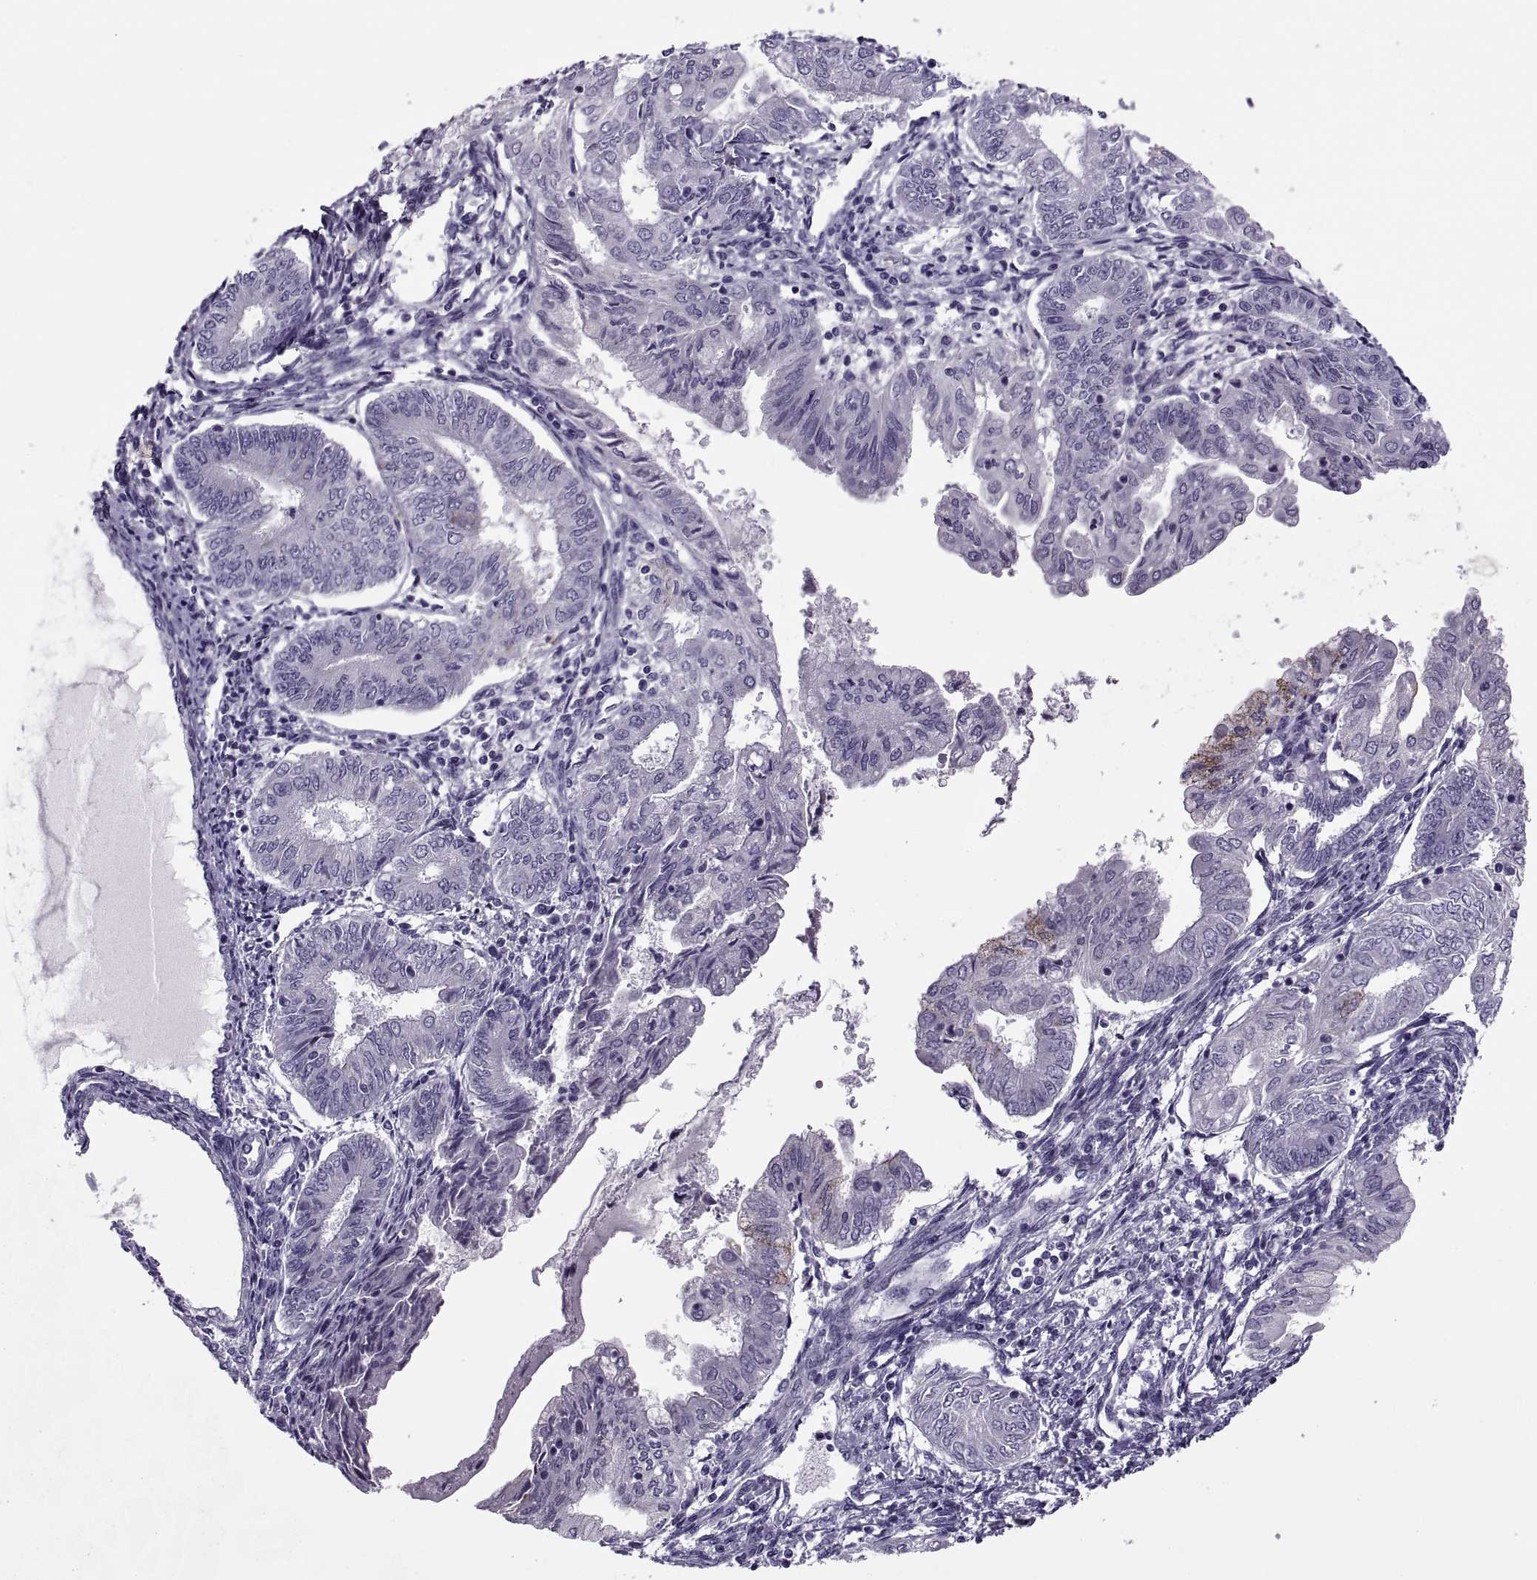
{"staining": {"intensity": "negative", "quantity": "none", "location": "none"}, "tissue": "endometrial cancer", "cell_type": "Tumor cells", "image_type": "cancer", "snomed": [{"axis": "morphology", "description": "Adenocarcinoma, NOS"}, {"axis": "topography", "description": "Endometrium"}], "caption": "A micrograph of human endometrial adenocarcinoma is negative for staining in tumor cells.", "gene": "MAGEB1", "patient": {"sex": "female", "age": 68}}